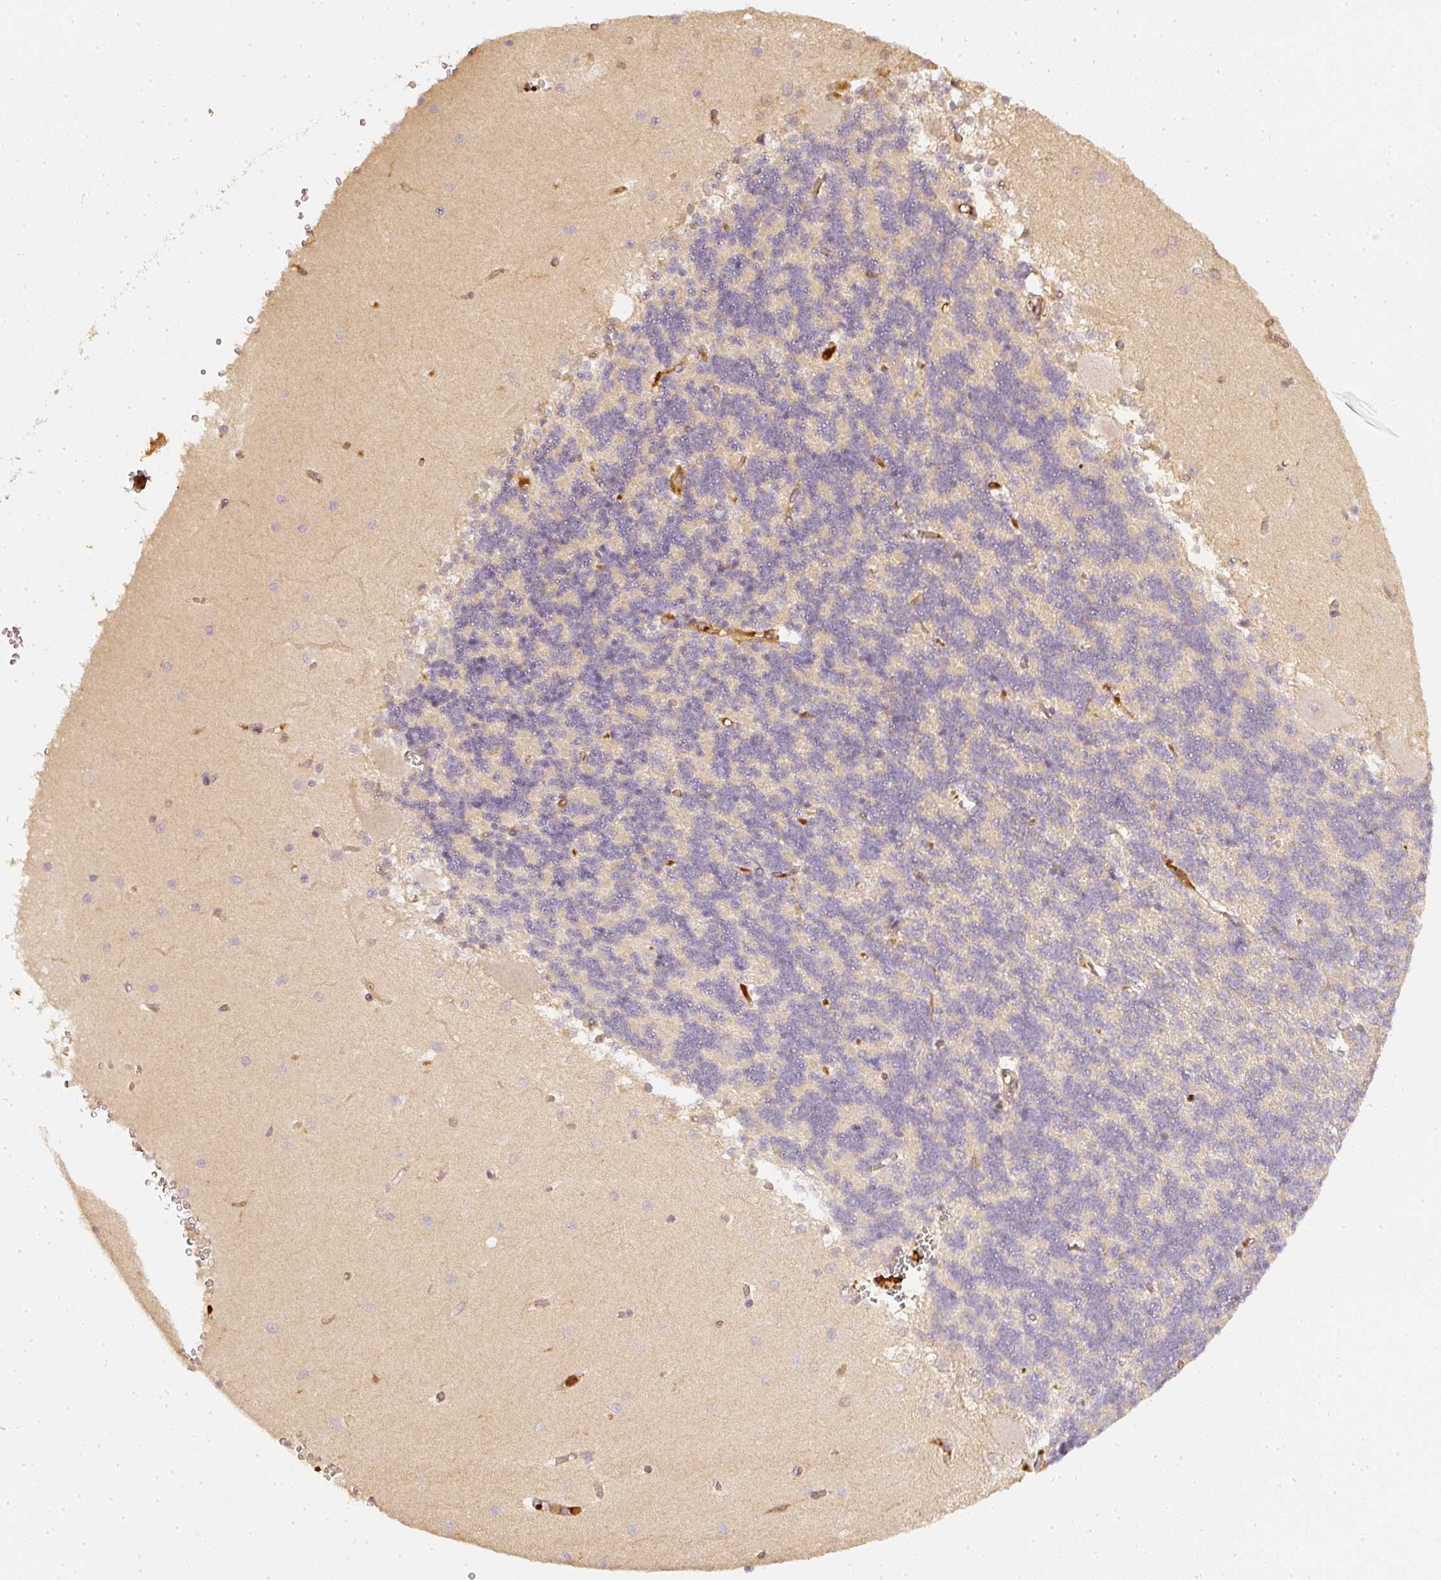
{"staining": {"intensity": "weak", "quantity": "25%-75%", "location": "cytoplasmic/membranous"}, "tissue": "cerebellum", "cell_type": "Cells in granular layer", "image_type": "normal", "snomed": [{"axis": "morphology", "description": "Normal tissue, NOS"}, {"axis": "topography", "description": "Cerebellum"}], "caption": "Immunohistochemical staining of unremarkable human cerebellum exhibits 25%-75% levels of weak cytoplasmic/membranous protein staining in approximately 25%-75% of cells in granular layer. Nuclei are stained in blue.", "gene": "PFN1", "patient": {"sex": "male", "age": 37}}